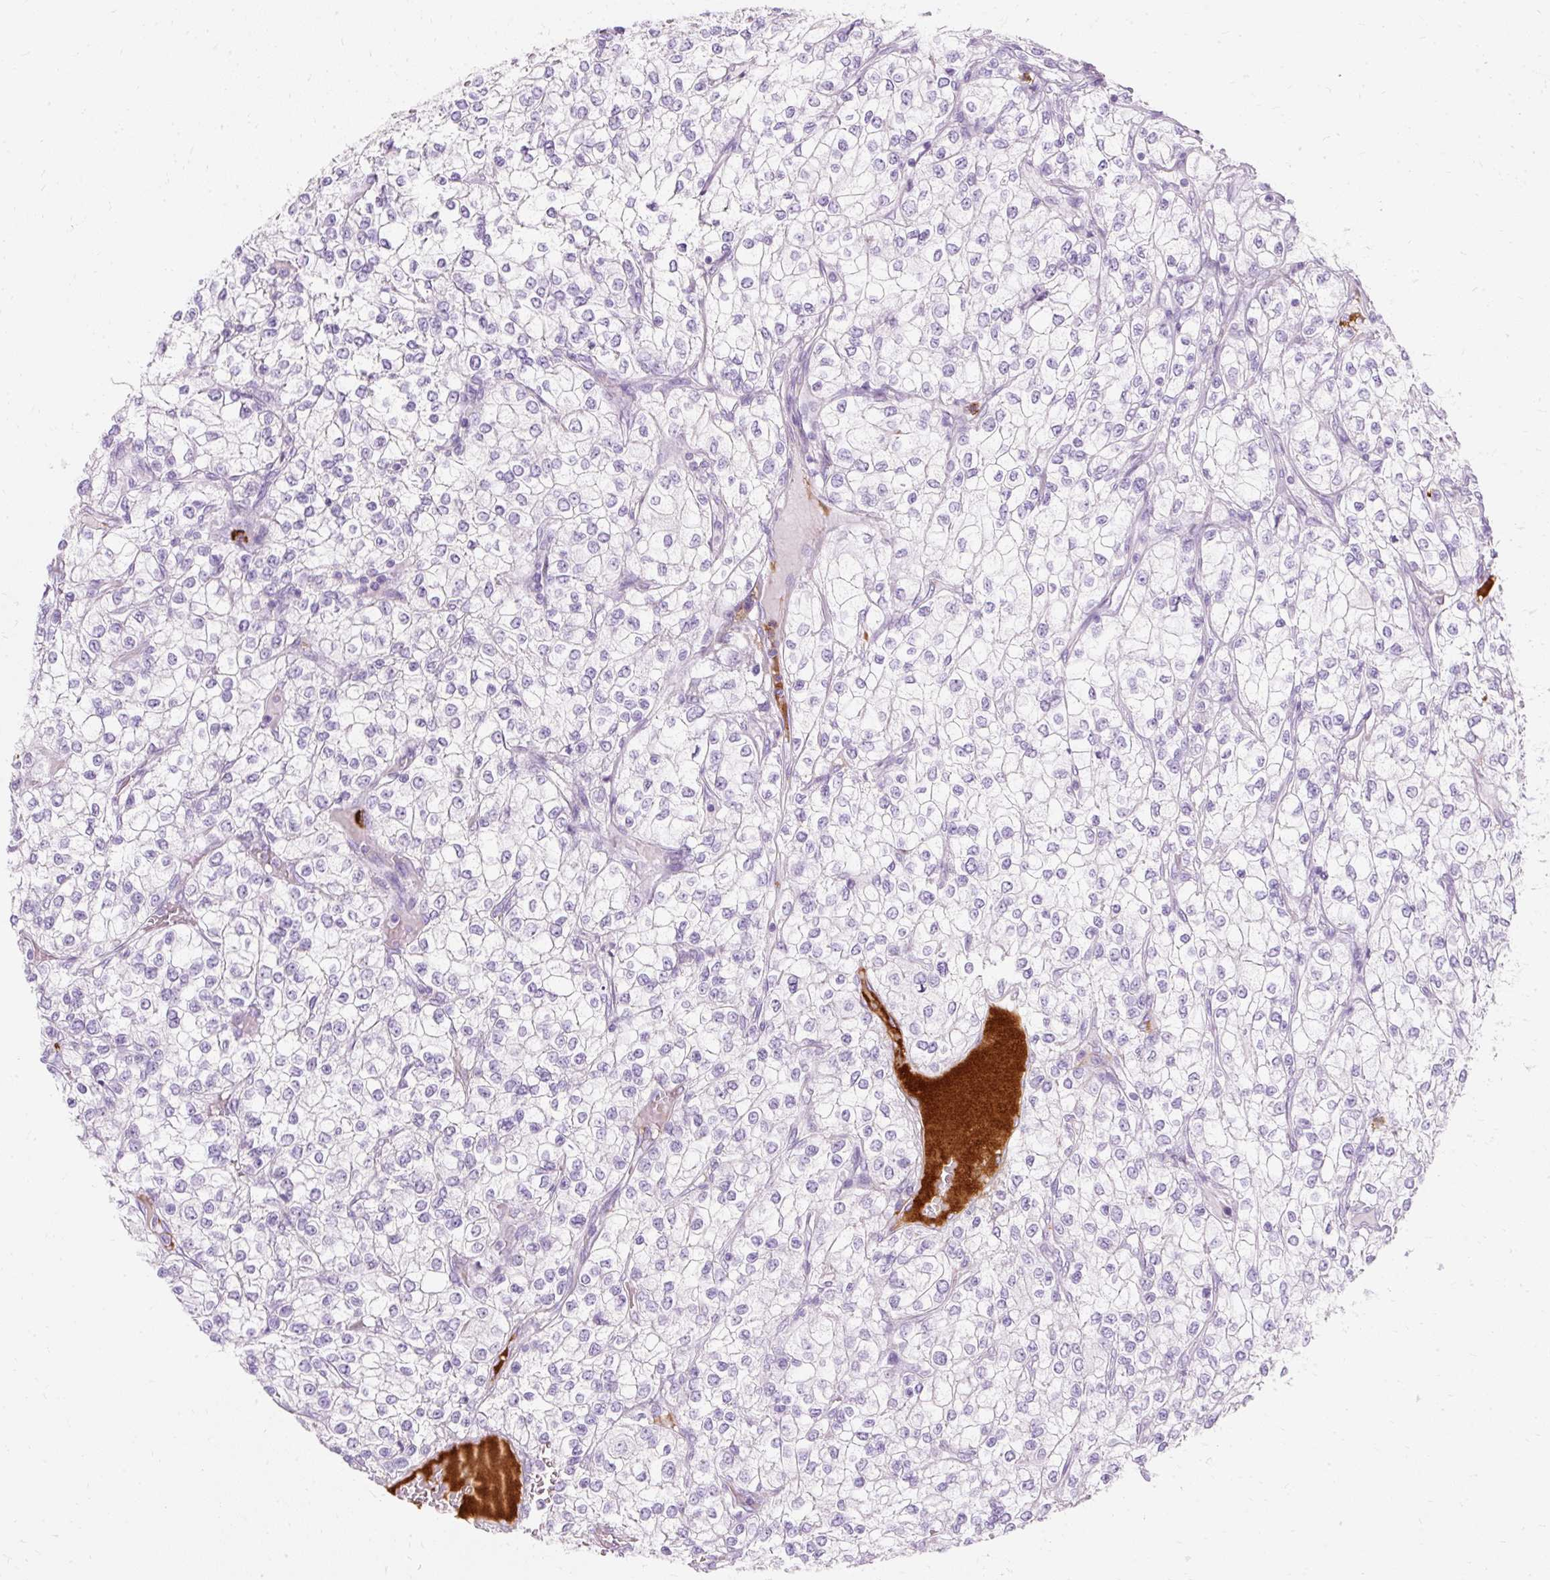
{"staining": {"intensity": "negative", "quantity": "none", "location": "none"}, "tissue": "renal cancer", "cell_type": "Tumor cells", "image_type": "cancer", "snomed": [{"axis": "morphology", "description": "Adenocarcinoma, NOS"}, {"axis": "topography", "description": "Kidney"}], "caption": "High magnification brightfield microscopy of renal adenocarcinoma stained with DAB (brown) and counterstained with hematoxylin (blue): tumor cells show no significant positivity. (DAB immunohistochemistry (IHC), high magnification).", "gene": "DEFA1", "patient": {"sex": "male", "age": 80}}